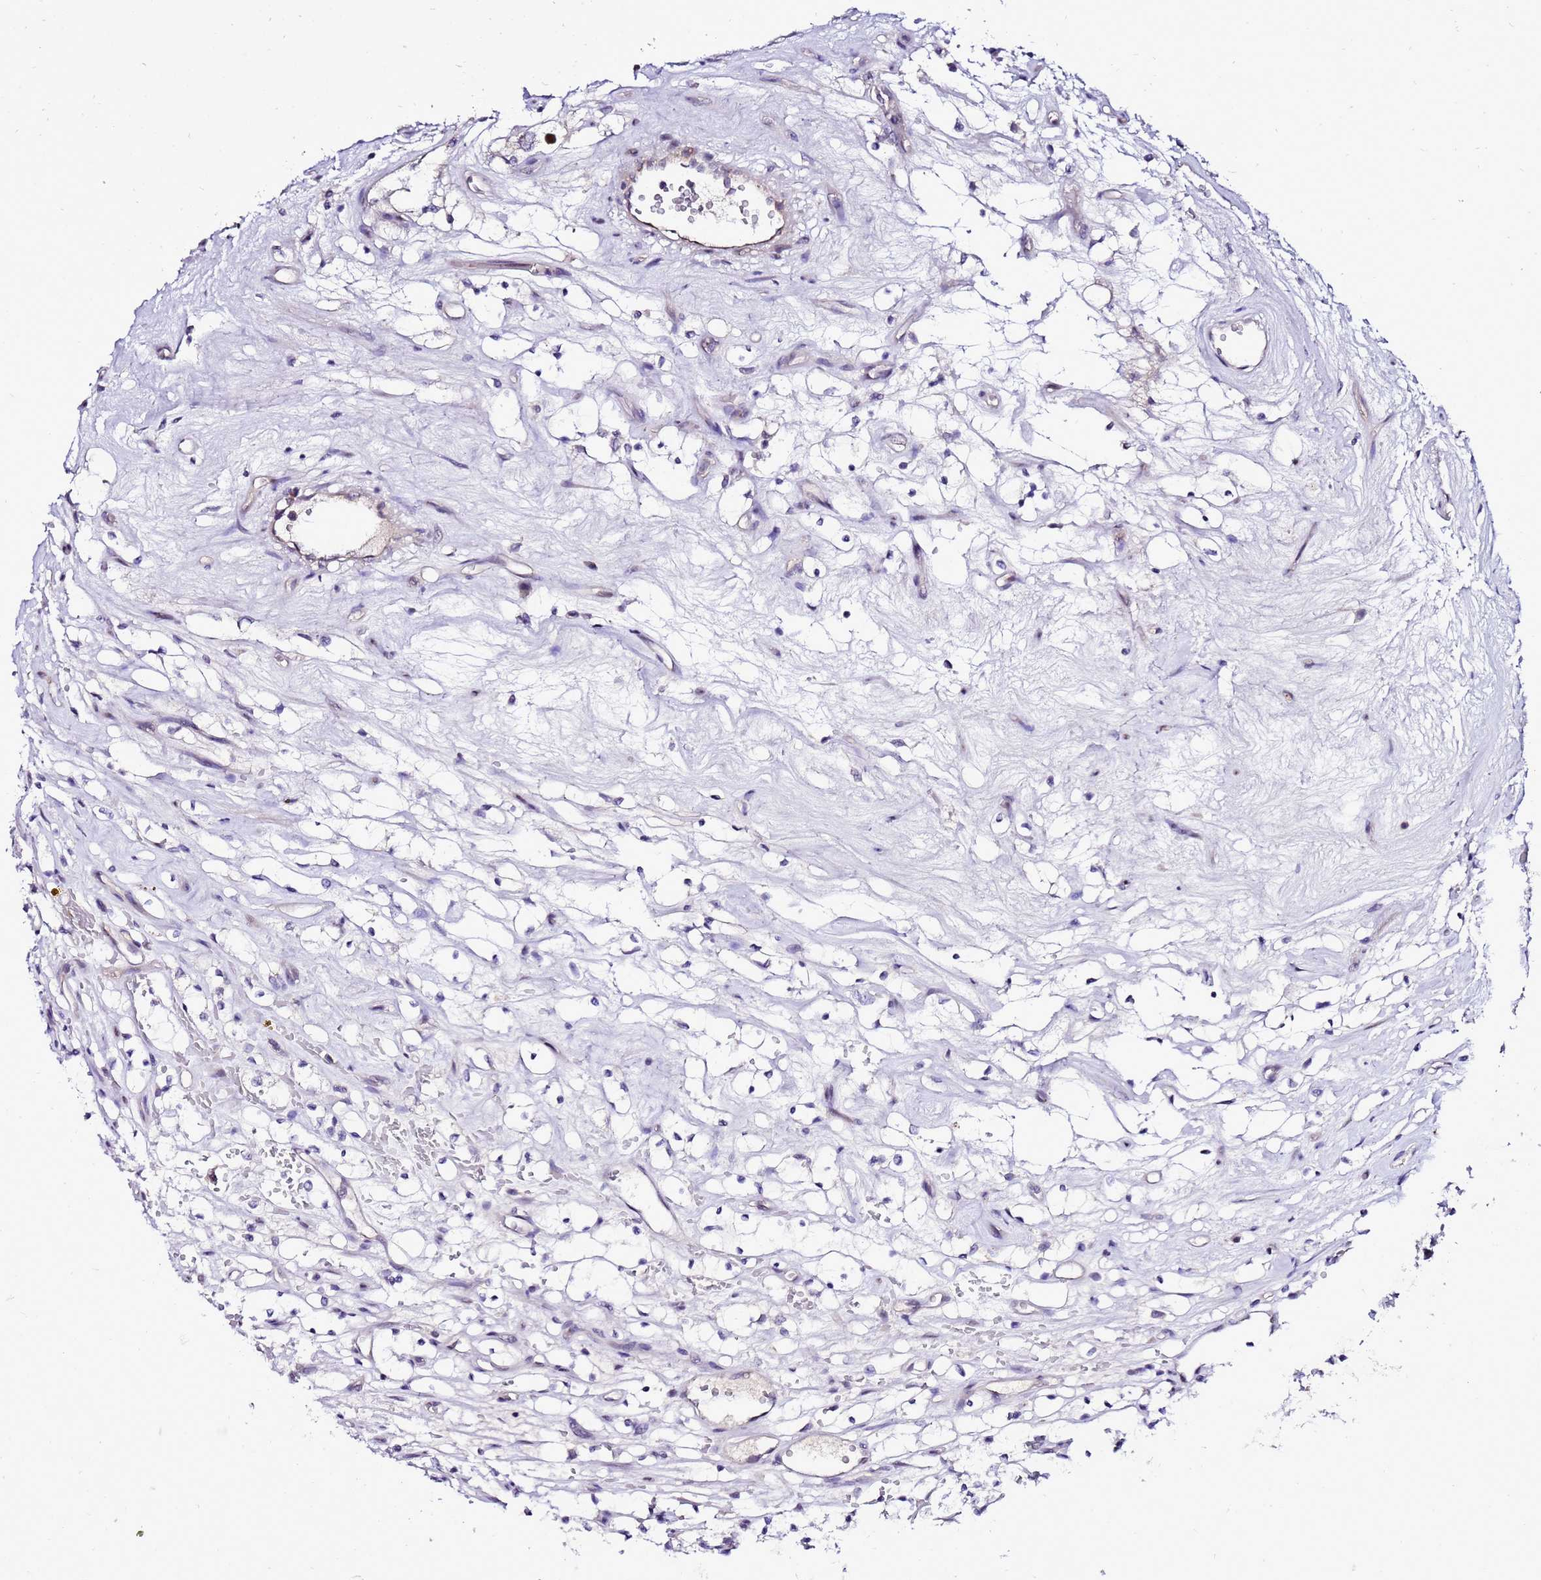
{"staining": {"intensity": "negative", "quantity": "none", "location": "none"}, "tissue": "renal cancer", "cell_type": "Tumor cells", "image_type": "cancer", "snomed": [{"axis": "morphology", "description": "Adenocarcinoma, NOS"}, {"axis": "topography", "description": "Kidney"}], "caption": "Immunohistochemical staining of renal cancer (adenocarcinoma) displays no significant positivity in tumor cells.", "gene": "C19orf47", "patient": {"sex": "female", "age": 69}}